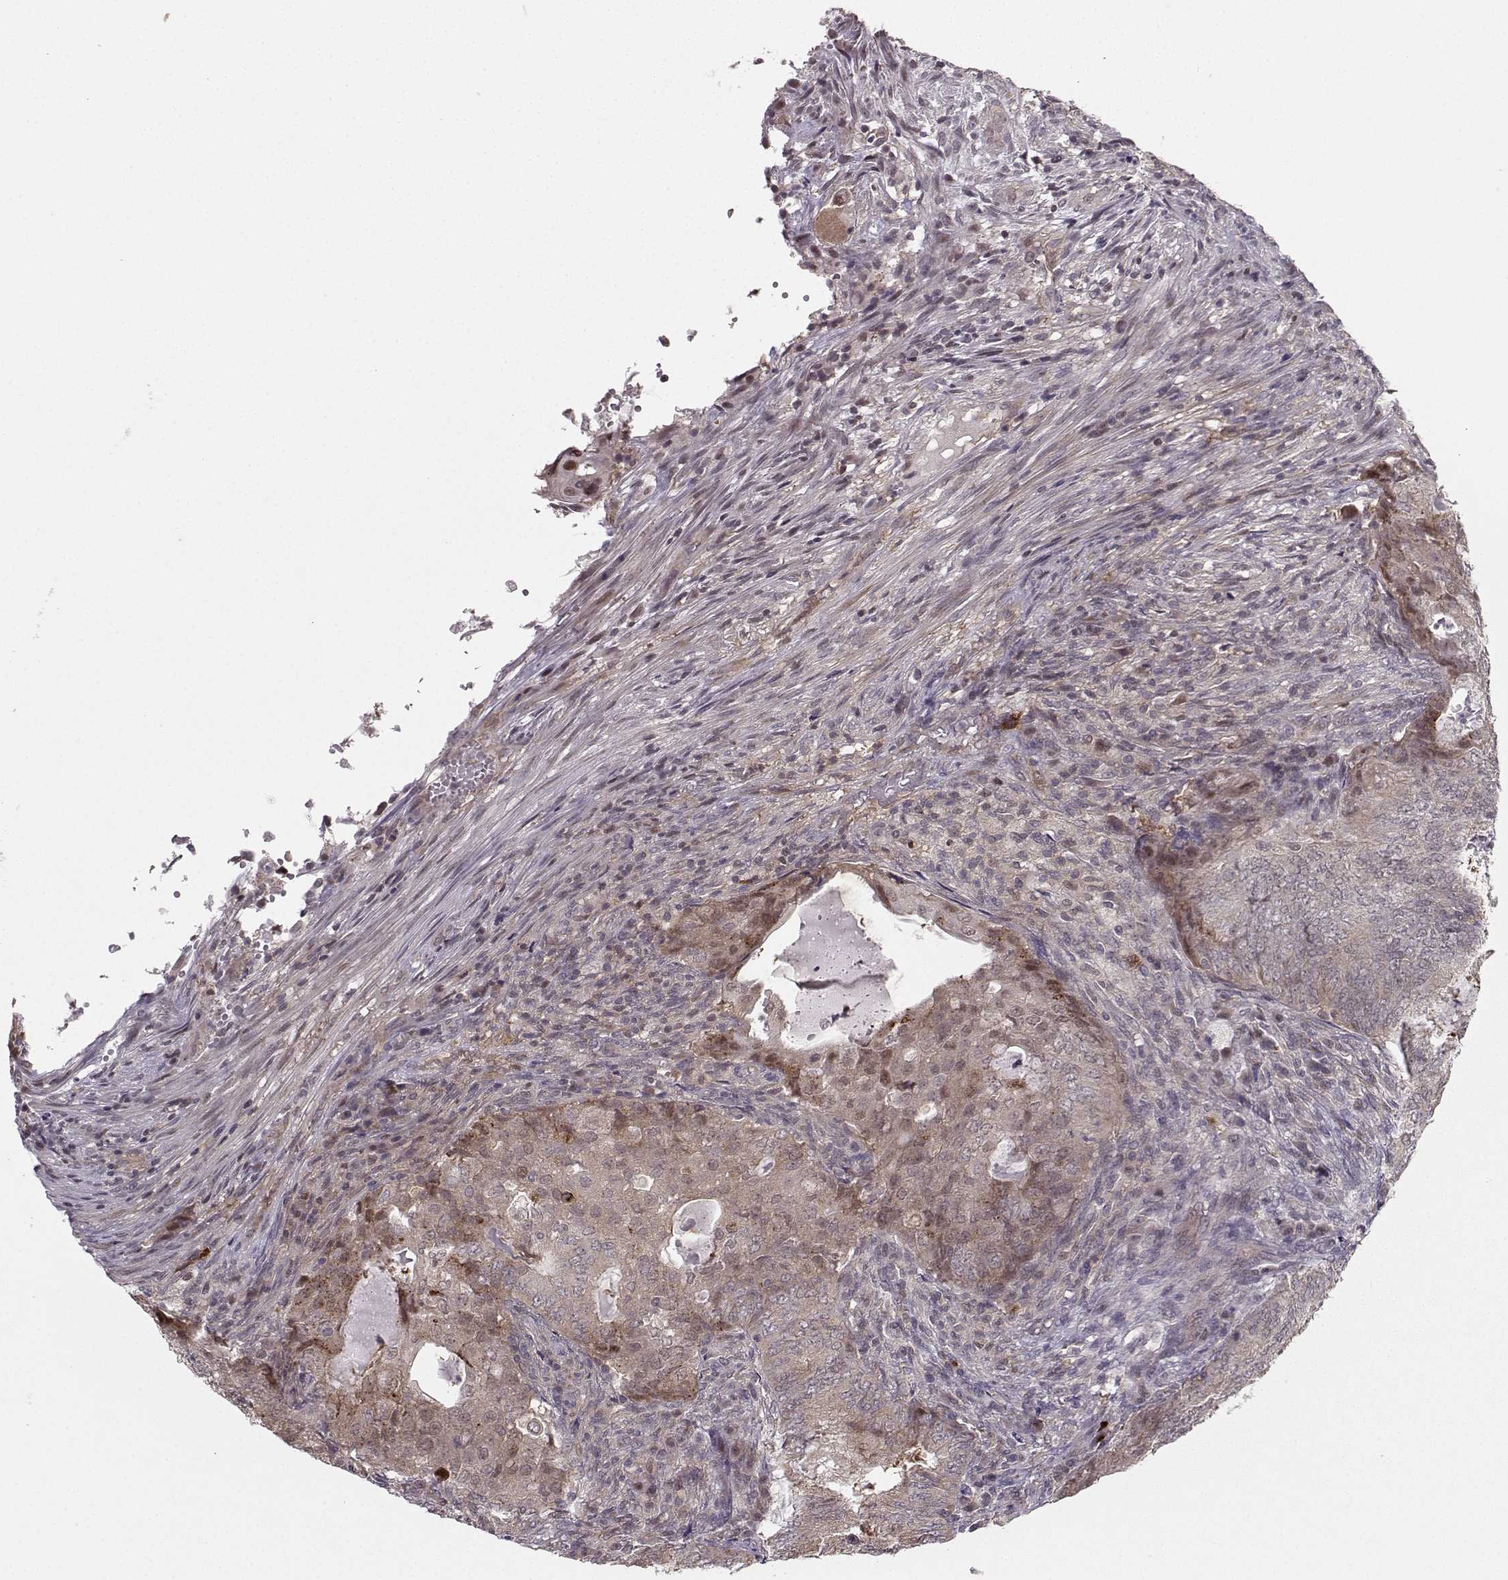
{"staining": {"intensity": "weak", "quantity": "<25%", "location": "cytoplasmic/membranous,nuclear"}, "tissue": "endometrial cancer", "cell_type": "Tumor cells", "image_type": "cancer", "snomed": [{"axis": "morphology", "description": "Adenocarcinoma, NOS"}, {"axis": "topography", "description": "Endometrium"}], "caption": "High magnification brightfield microscopy of endometrial cancer stained with DAB (brown) and counterstained with hematoxylin (blue): tumor cells show no significant positivity.", "gene": "PKP2", "patient": {"sex": "female", "age": 62}}